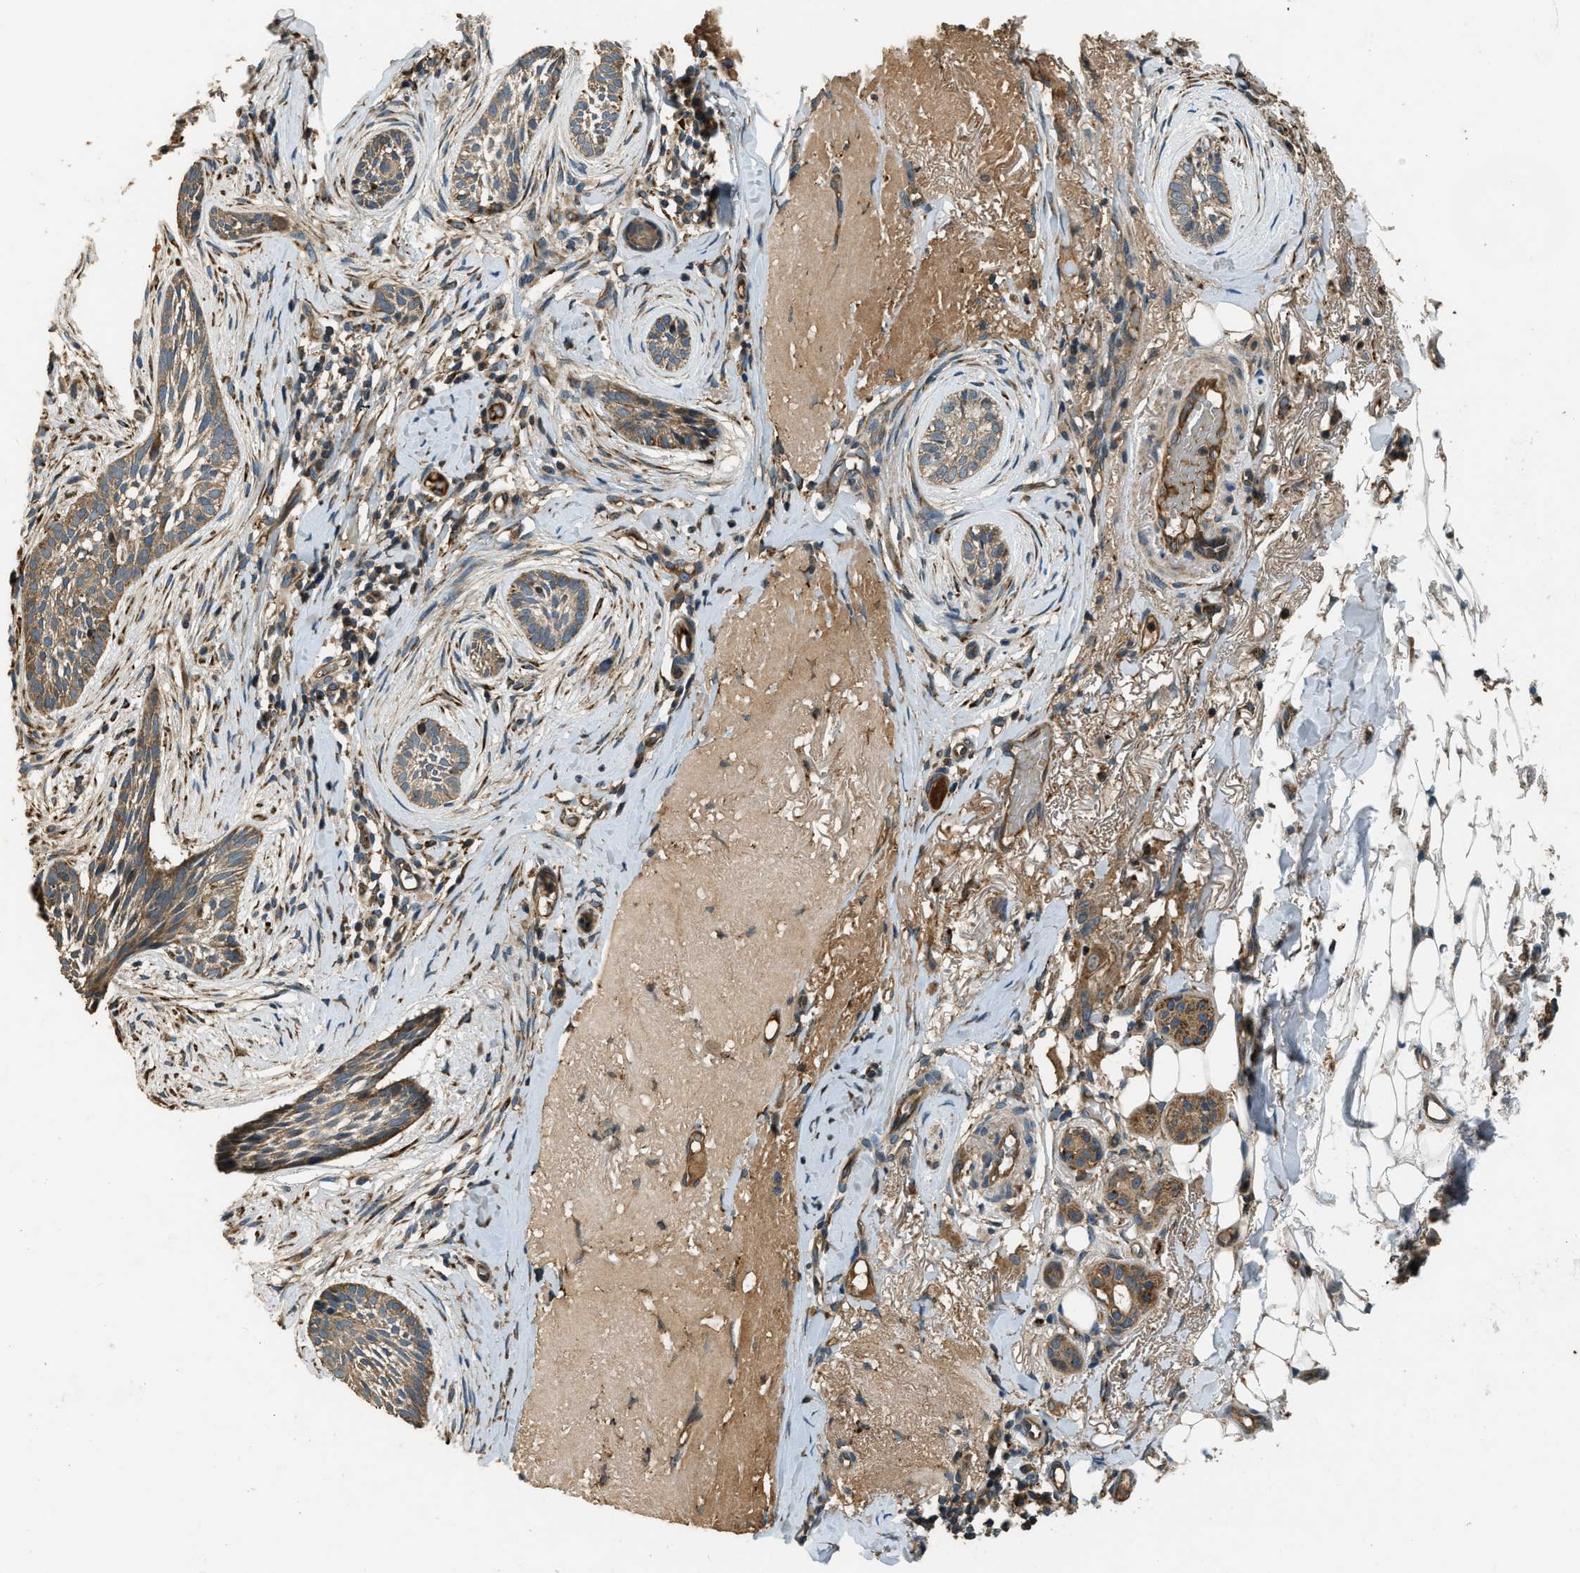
{"staining": {"intensity": "weak", "quantity": ">75%", "location": "cytoplasmic/membranous"}, "tissue": "skin cancer", "cell_type": "Tumor cells", "image_type": "cancer", "snomed": [{"axis": "morphology", "description": "Basal cell carcinoma"}, {"axis": "topography", "description": "Skin"}], "caption": "Immunohistochemical staining of human basal cell carcinoma (skin) demonstrates low levels of weak cytoplasmic/membranous protein positivity in approximately >75% of tumor cells.", "gene": "GGH", "patient": {"sex": "female", "age": 88}}